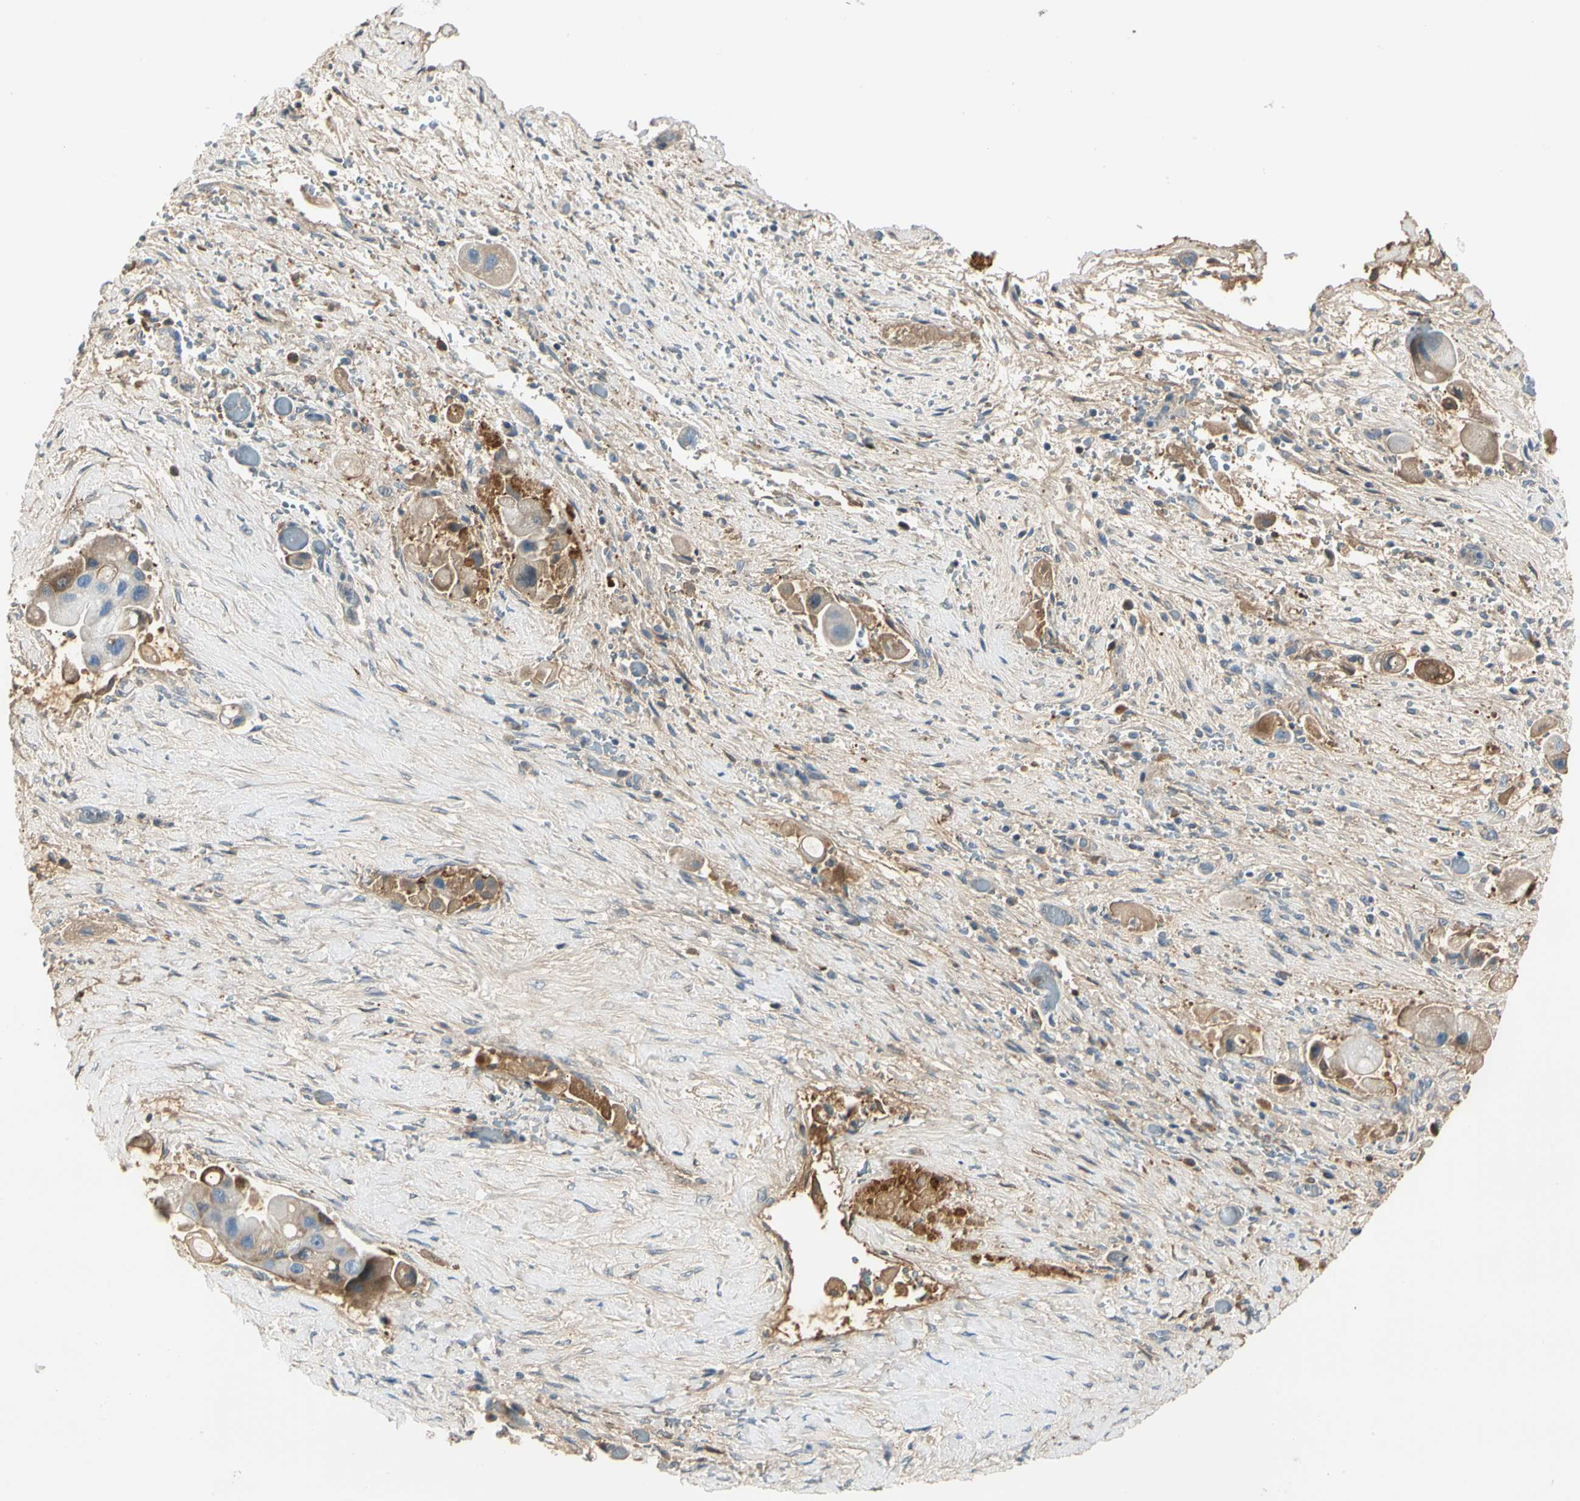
{"staining": {"intensity": "moderate", "quantity": ">75%", "location": "cytoplasmic/membranous,nuclear"}, "tissue": "liver cancer", "cell_type": "Tumor cells", "image_type": "cancer", "snomed": [{"axis": "morphology", "description": "Normal tissue, NOS"}, {"axis": "morphology", "description": "Cholangiocarcinoma"}, {"axis": "topography", "description": "Liver"}, {"axis": "topography", "description": "Peripheral nerve tissue"}], "caption": "The immunohistochemical stain shows moderate cytoplasmic/membranous and nuclear expression in tumor cells of liver cancer tissue.", "gene": "LAMB3", "patient": {"sex": "male", "age": 50}}